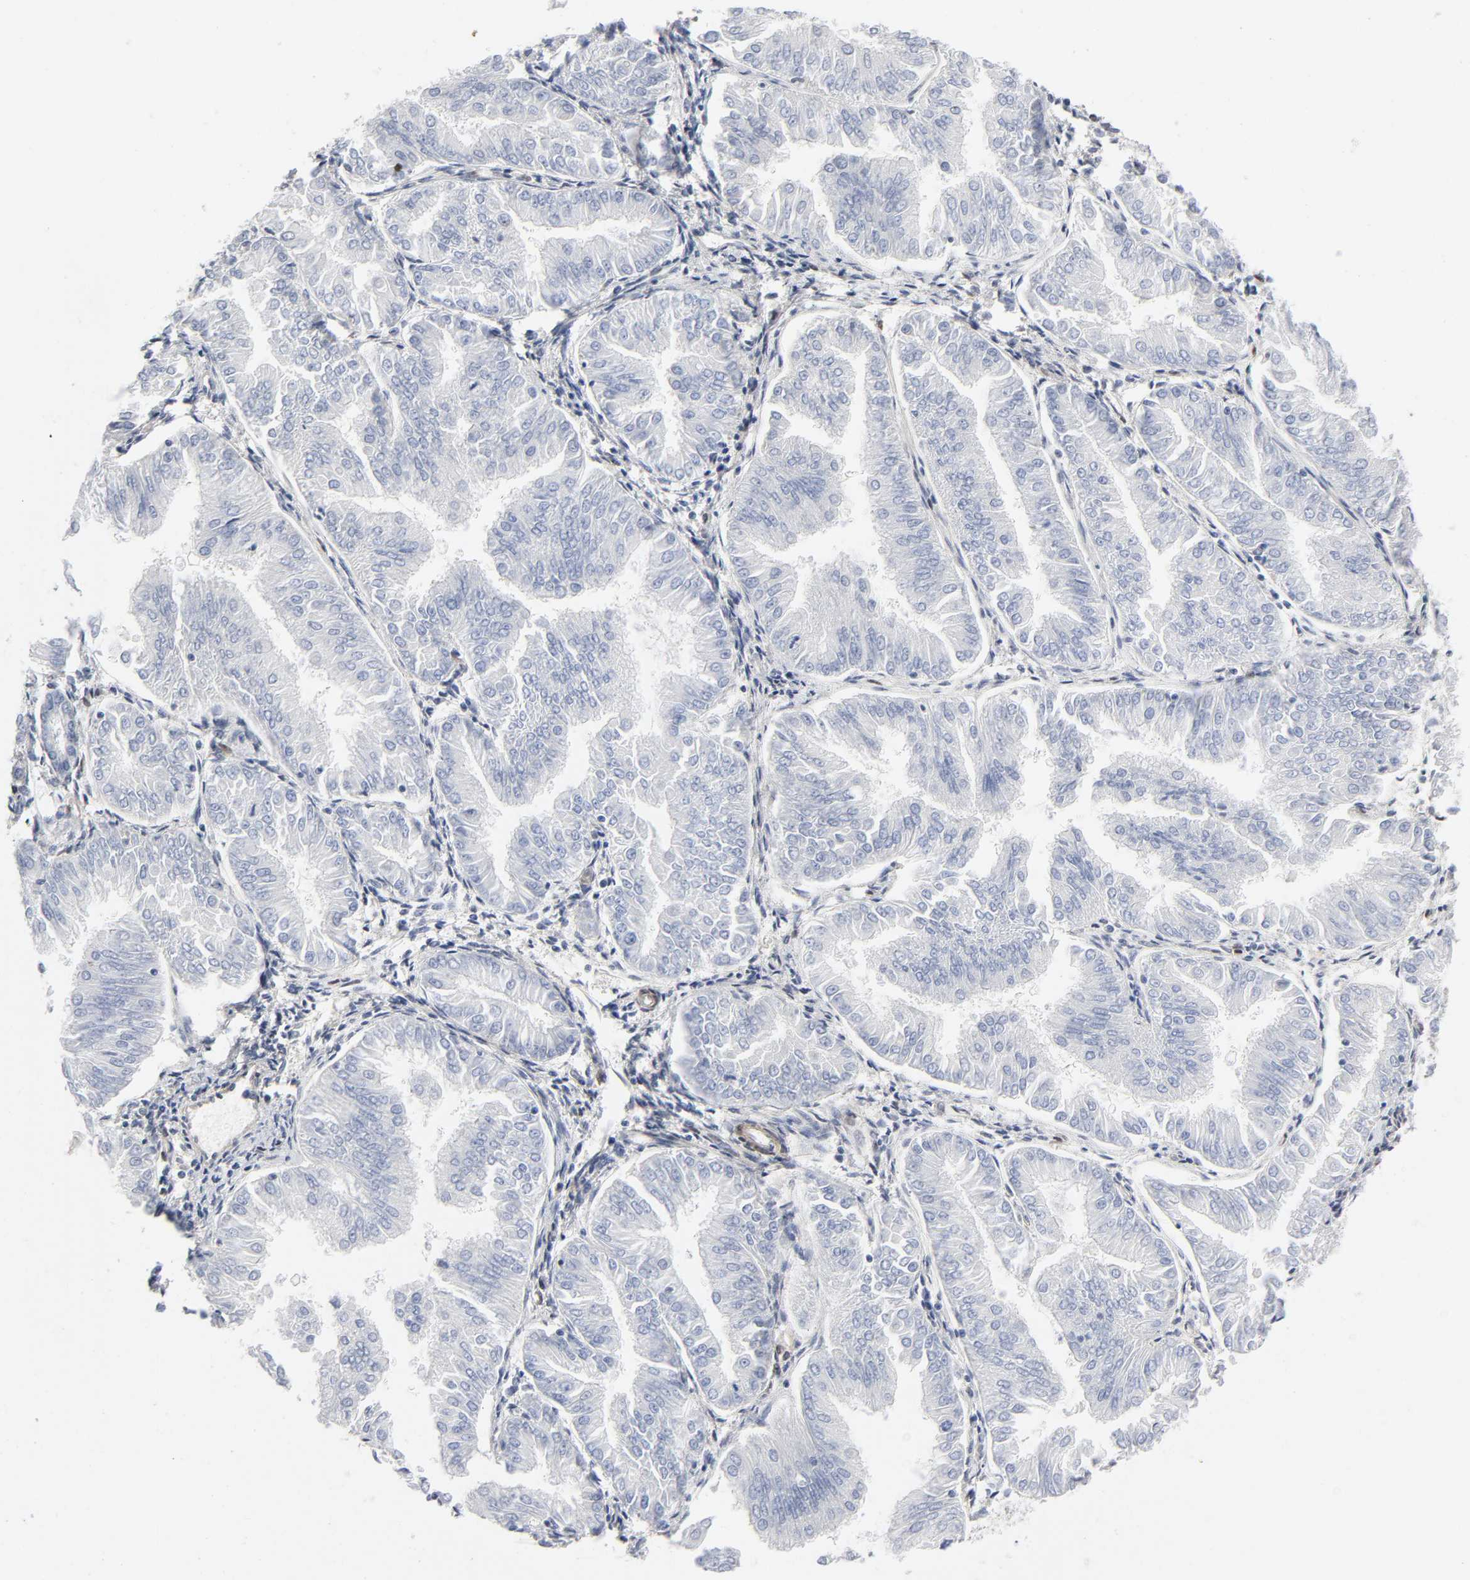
{"staining": {"intensity": "negative", "quantity": "none", "location": "none"}, "tissue": "endometrial cancer", "cell_type": "Tumor cells", "image_type": "cancer", "snomed": [{"axis": "morphology", "description": "Adenocarcinoma, NOS"}, {"axis": "topography", "description": "Endometrium"}], "caption": "This is a image of immunohistochemistry staining of endometrial cancer, which shows no staining in tumor cells.", "gene": "PTEN", "patient": {"sex": "female", "age": 53}}